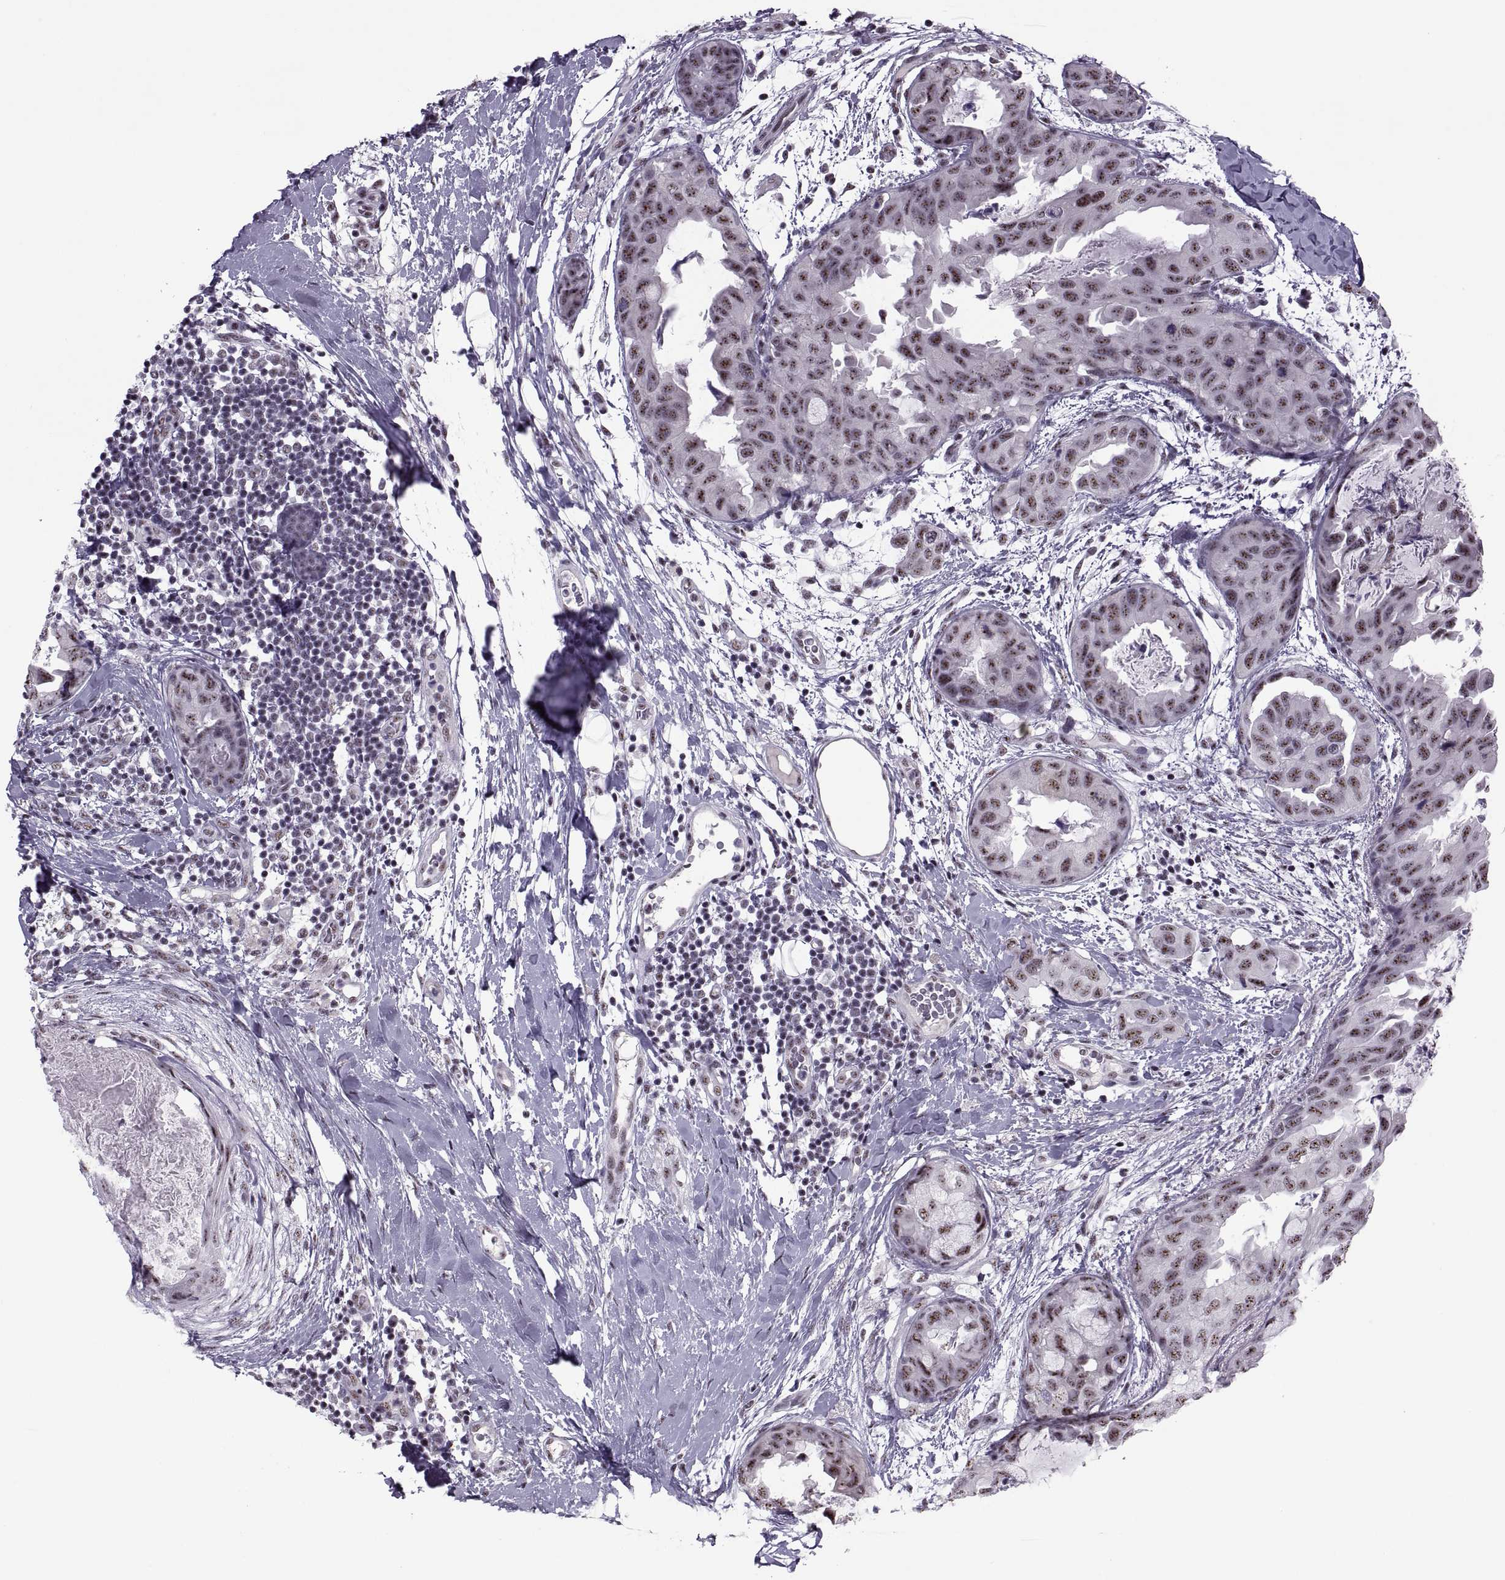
{"staining": {"intensity": "moderate", "quantity": ">75%", "location": "nuclear"}, "tissue": "breast cancer", "cell_type": "Tumor cells", "image_type": "cancer", "snomed": [{"axis": "morphology", "description": "Normal tissue, NOS"}, {"axis": "morphology", "description": "Duct carcinoma"}, {"axis": "topography", "description": "Breast"}], "caption": "Protein expression by immunohistochemistry (IHC) displays moderate nuclear expression in about >75% of tumor cells in breast invasive ductal carcinoma. (DAB = brown stain, brightfield microscopy at high magnification).", "gene": "MAGEA4", "patient": {"sex": "female", "age": 40}}